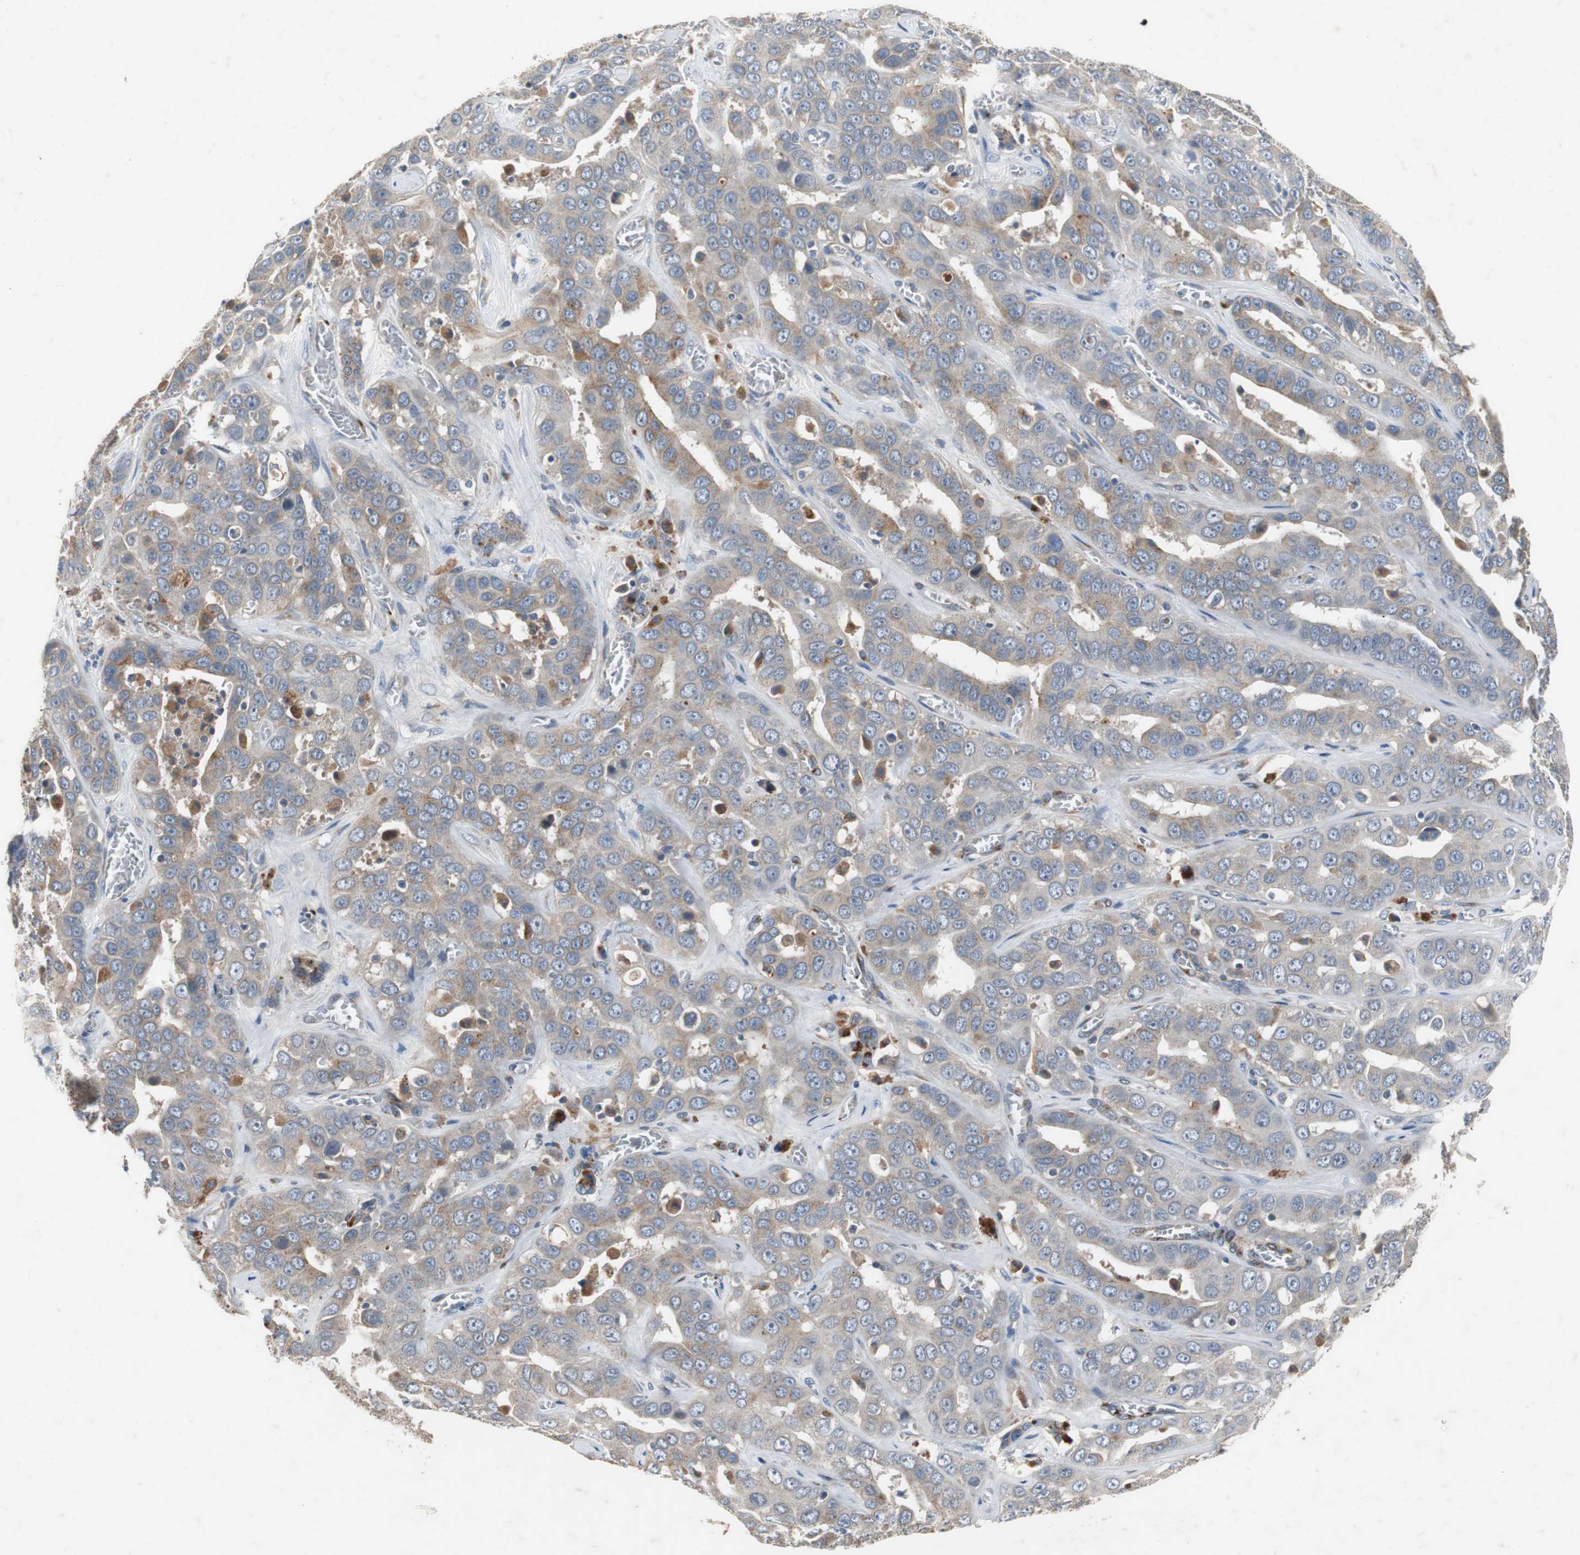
{"staining": {"intensity": "weak", "quantity": "25%-75%", "location": "cytoplasmic/membranous"}, "tissue": "liver cancer", "cell_type": "Tumor cells", "image_type": "cancer", "snomed": [{"axis": "morphology", "description": "Cholangiocarcinoma"}, {"axis": "topography", "description": "Liver"}], "caption": "High-power microscopy captured an immunohistochemistry (IHC) histopathology image of cholangiocarcinoma (liver), revealing weak cytoplasmic/membranous positivity in about 25%-75% of tumor cells.", "gene": "SORT1", "patient": {"sex": "female", "age": 52}}